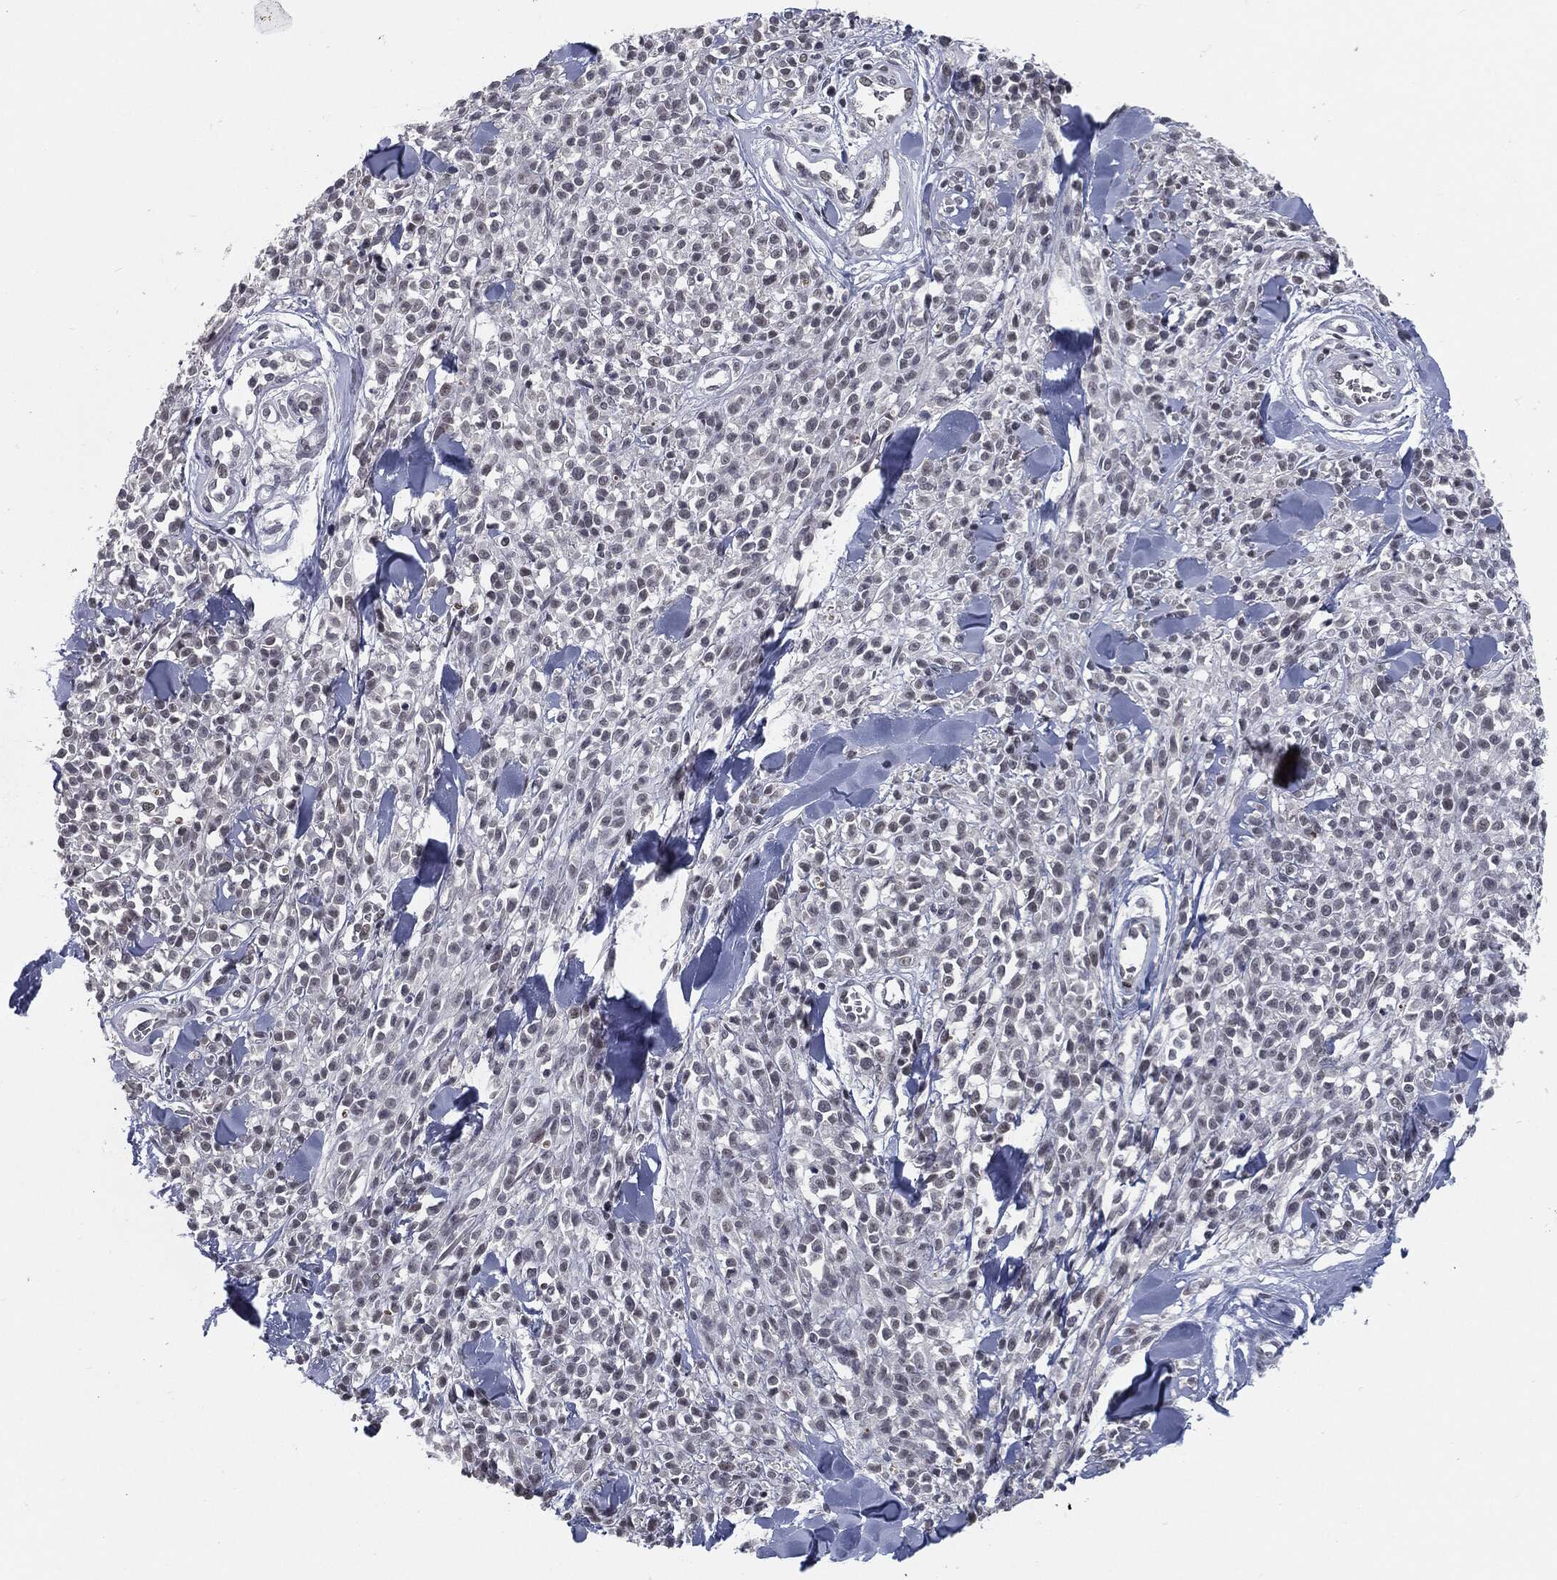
{"staining": {"intensity": "negative", "quantity": "none", "location": "none"}, "tissue": "melanoma", "cell_type": "Tumor cells", "image_type": "cancer", "snomed": [{"axis": "morphology", "description": "Malignant melanoma, NOS"}, {"axis": "topography", "description": "Skin"}, {"axis": "topography", "description": "Skin of trunk"}], "caption": "Tumor cells show no significant positivity in melanoma.", "gene": "ANXA1", "patient": {"sex": "male", "age": 74}}